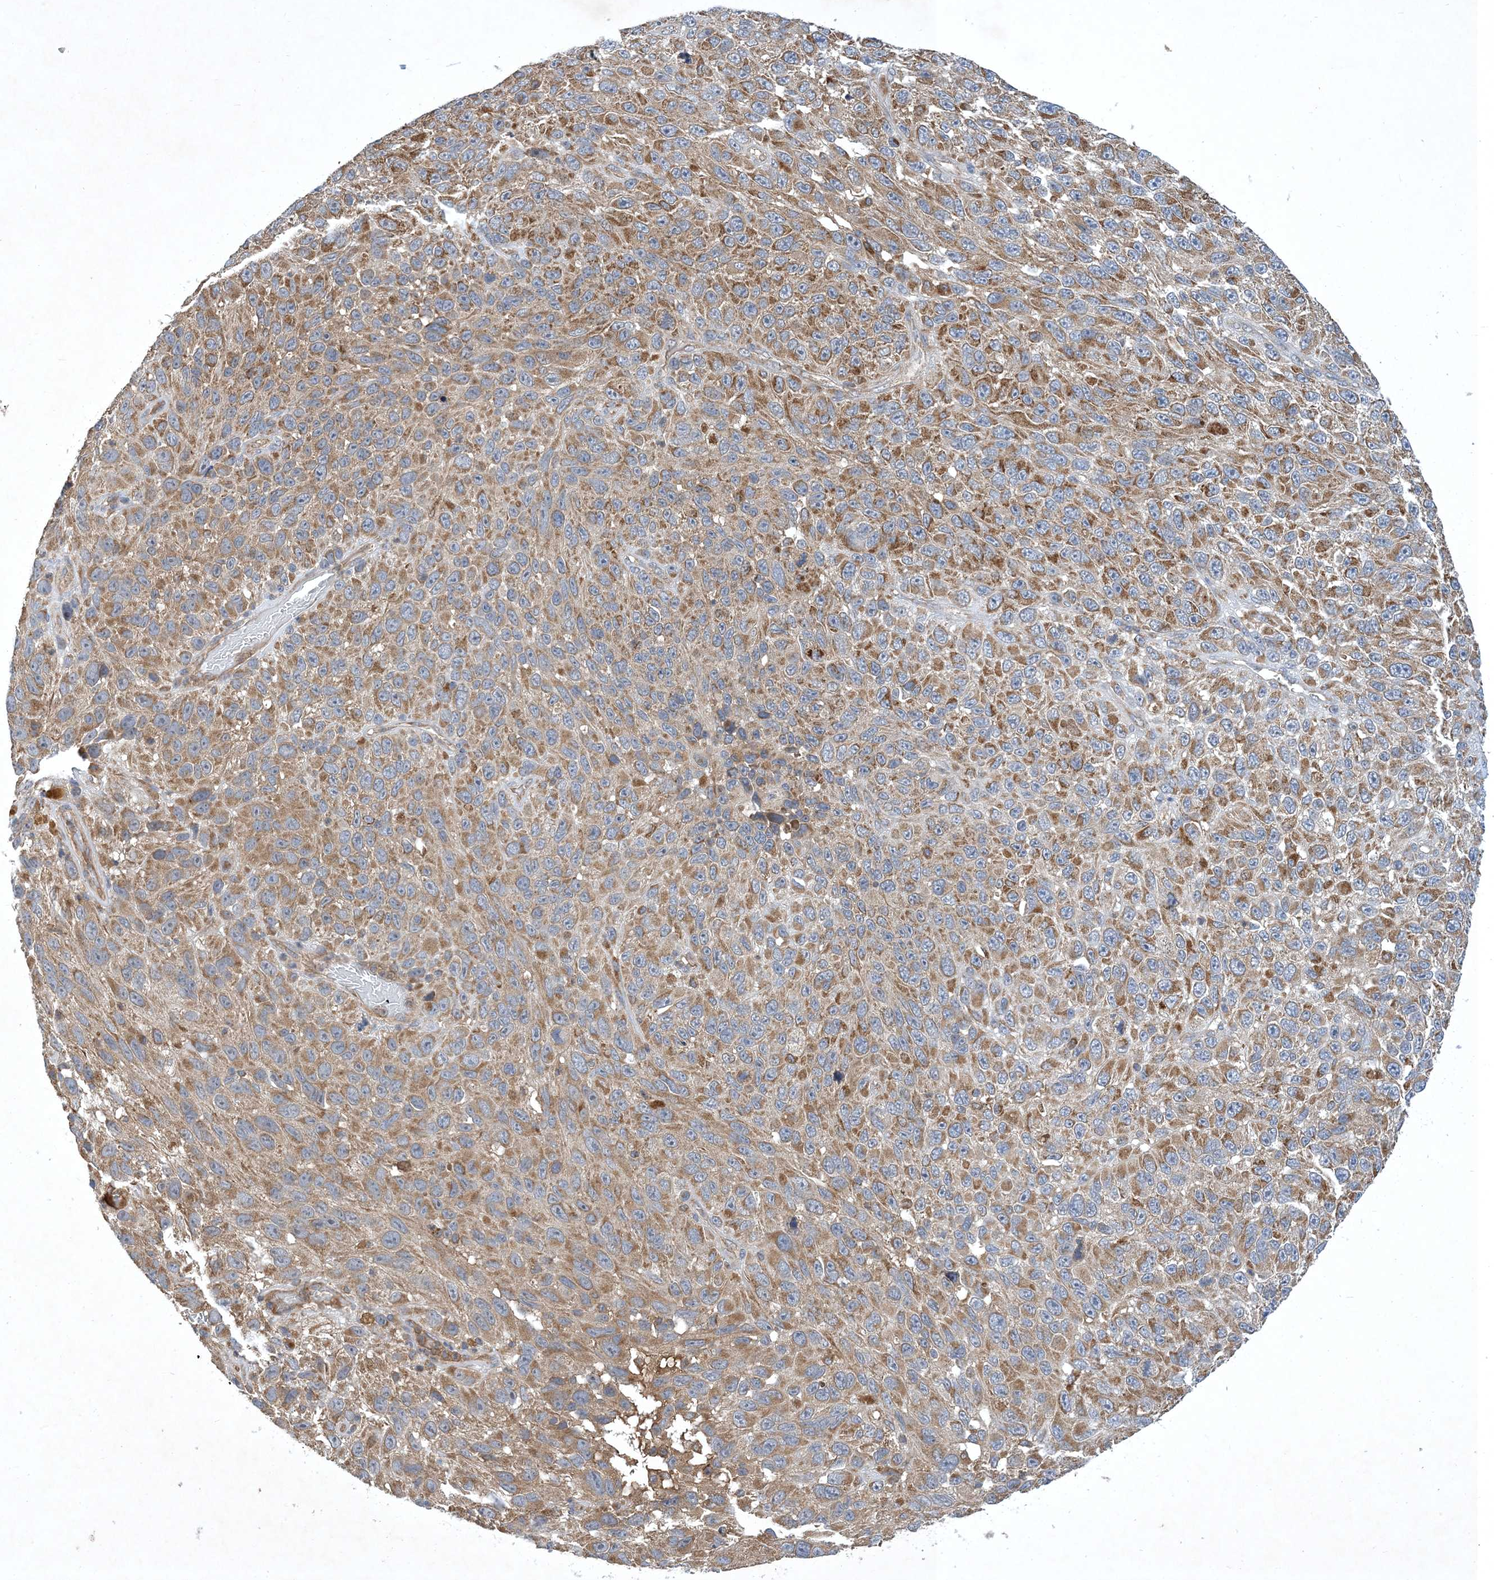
{"staining": {"intensity": "moderate", "quantity": ">75%", "location": "cytoplasmic/membranous"}, "tissue": "melanoma", "cell_type": "Tumor cells", "image_type": "cancer", "snomed": [{"axis": "morphology", "description": "Malignant melanoma, NOS"}, {"axis": "topography", "description": "Skin"}], "caption": "Malignant melanoma tissue reveals moderate cytoplasmic/membranous staining in about >75% of tumor cells Immunohistochemistry stains the protein in brown and the nuclei are stained blue.", "gene": "STK19", "patient": {"sex": "female", "age": 96}}